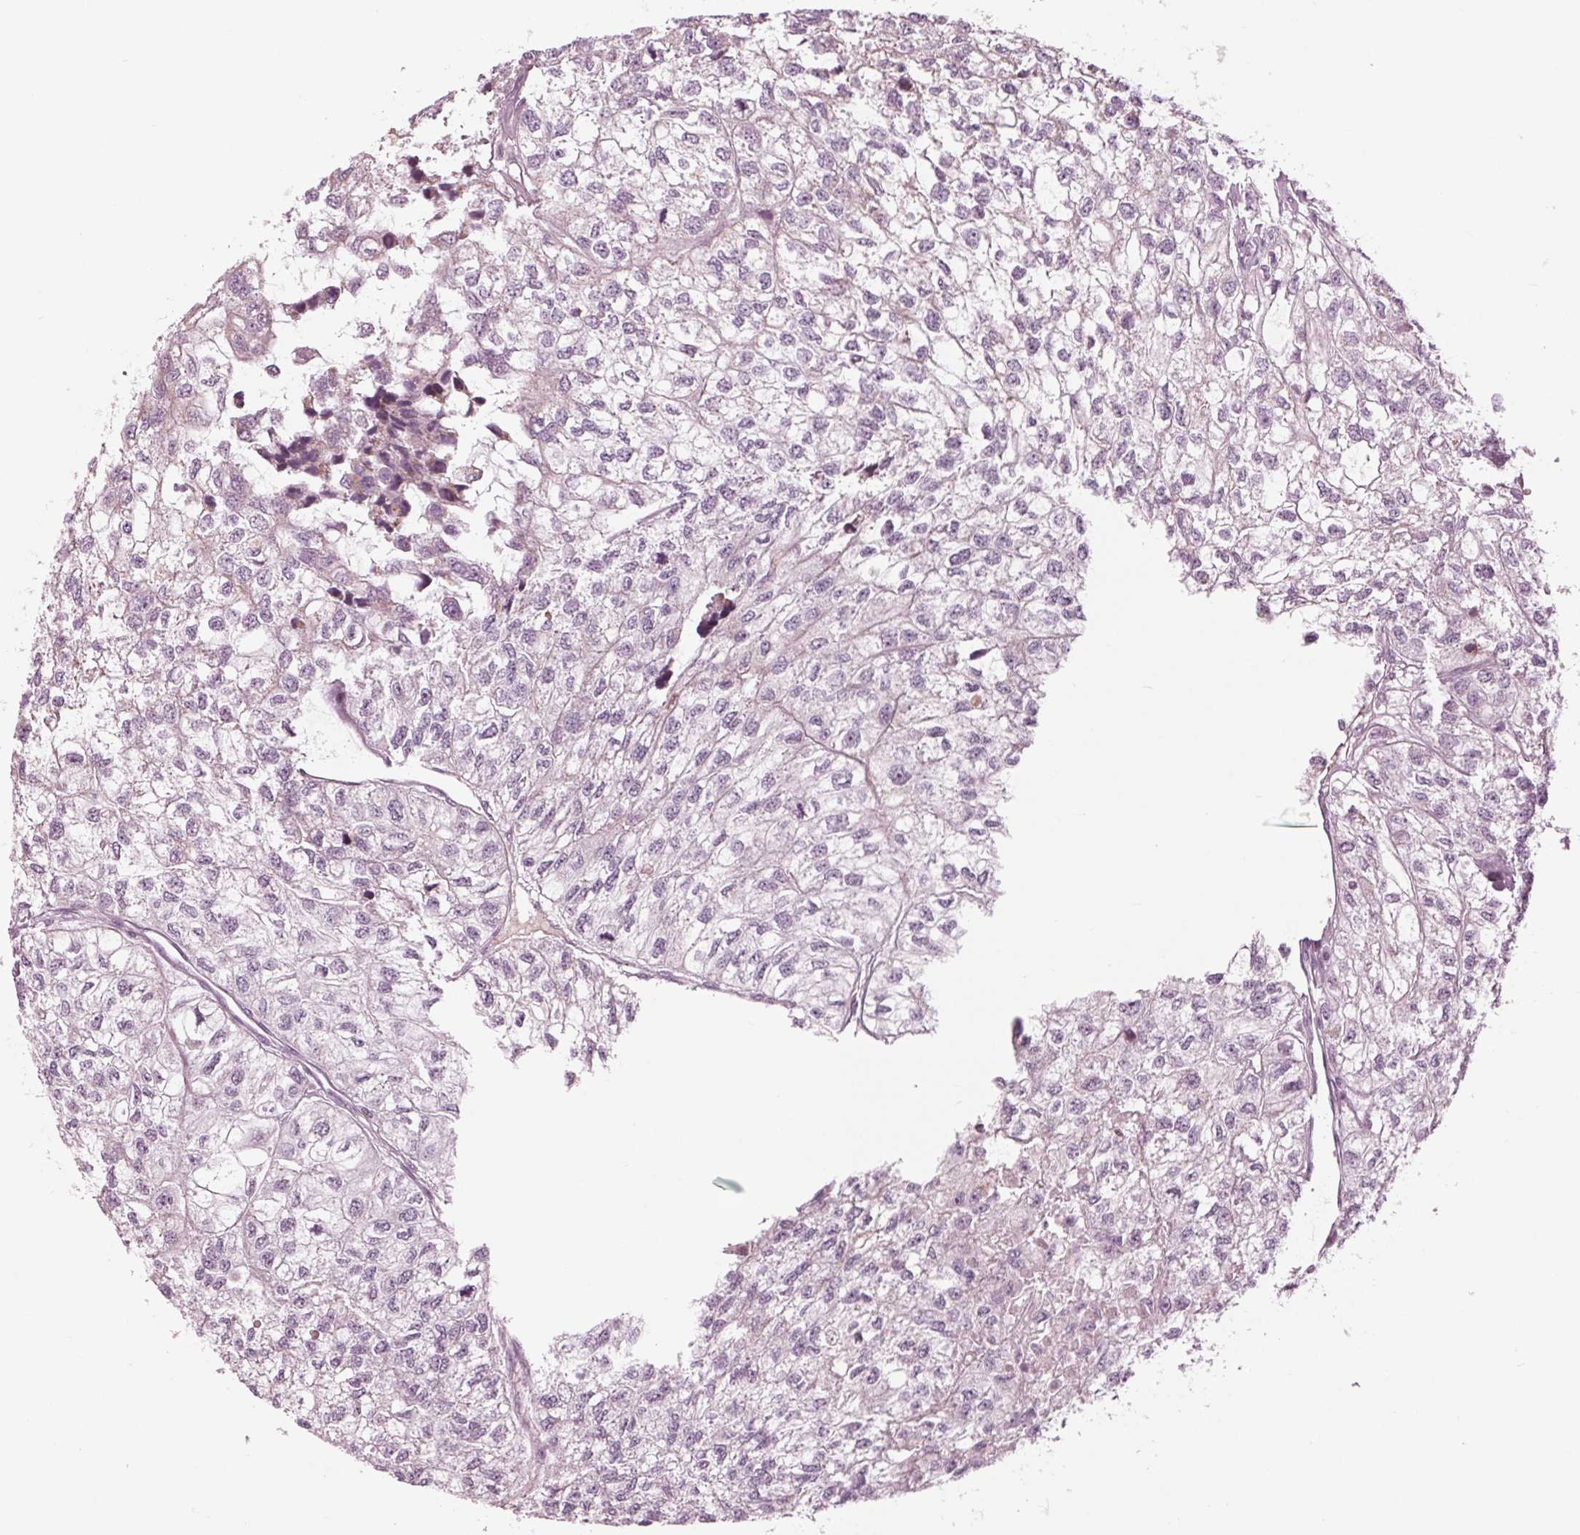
{"staining": {"intensity": "negative", "quantity": "none", "location": "none"}, "tissue": "renal cancer", "cell_type": "Tumor cells", "image_type": "cancer", "snomed": [{"axis": "morphology", "description": "Adenocarcinoma, NOS"}, {"axis": "topography", "description": "Kidney"}], "caption": "A micrograph of renal adenocarcinoma stained for a protein exhibits no brown staining in tumor cells.", "gene": "CLN6", "patient": {"sex": "male", "age": 56}}